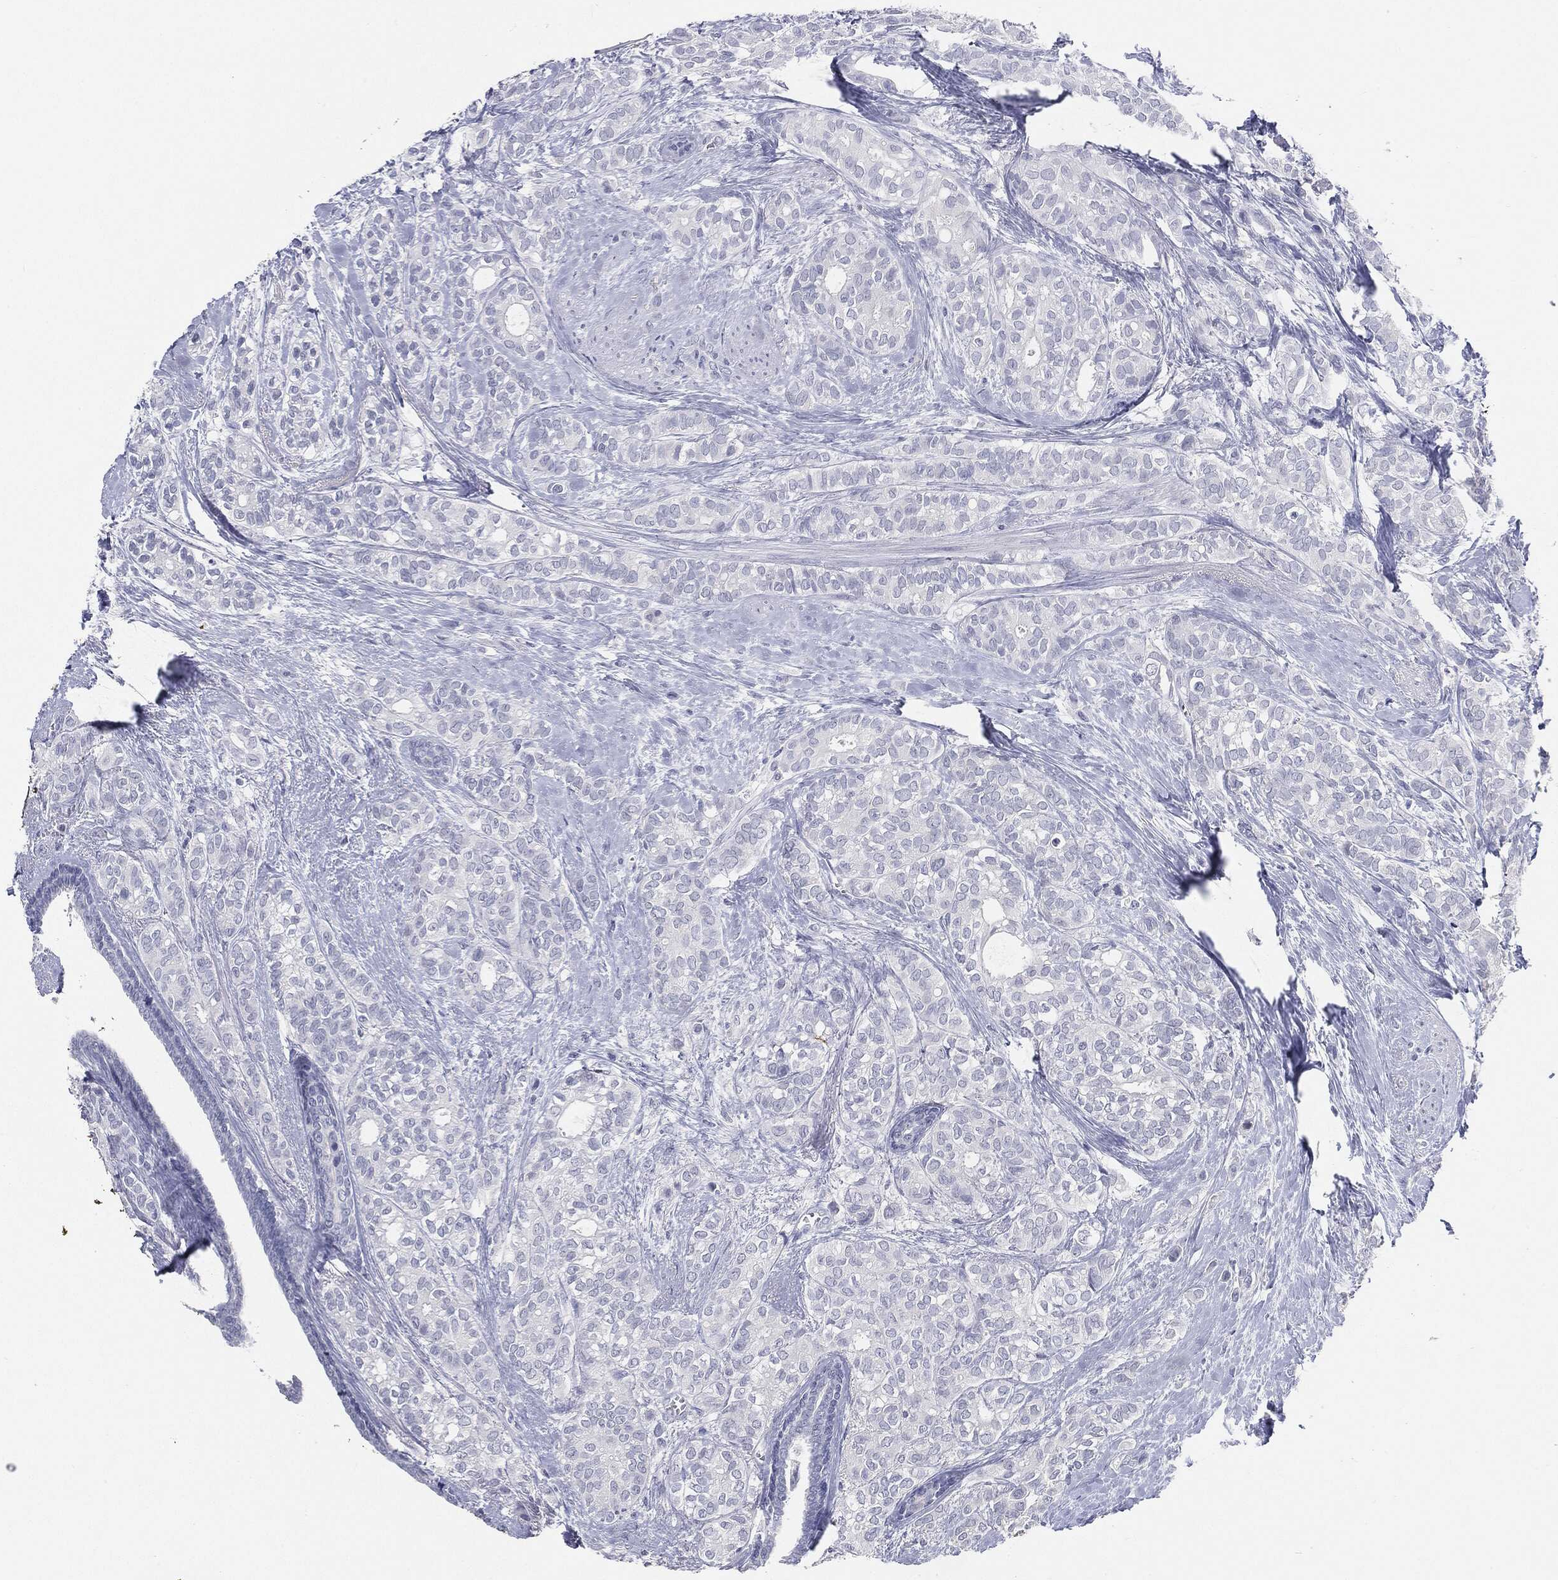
{"staining": {"intensity": "negative", "quantity": "none", "location": "none"}, "tissue": "breast cancer", "cell_type": "Tumor cells", "image_type": "cancer", "snomed": [{"axis": "morphology", "description": "Duct carcinoma"}, {"axis": "topography", "description": "Breast"}], "caption": "This is an IHC photomicrograph of invasive ductal carcinoma (breast). There is no staining in tumor cells.", "gene": "CGB1", "patient": {"sex": "female", "age": 71}}